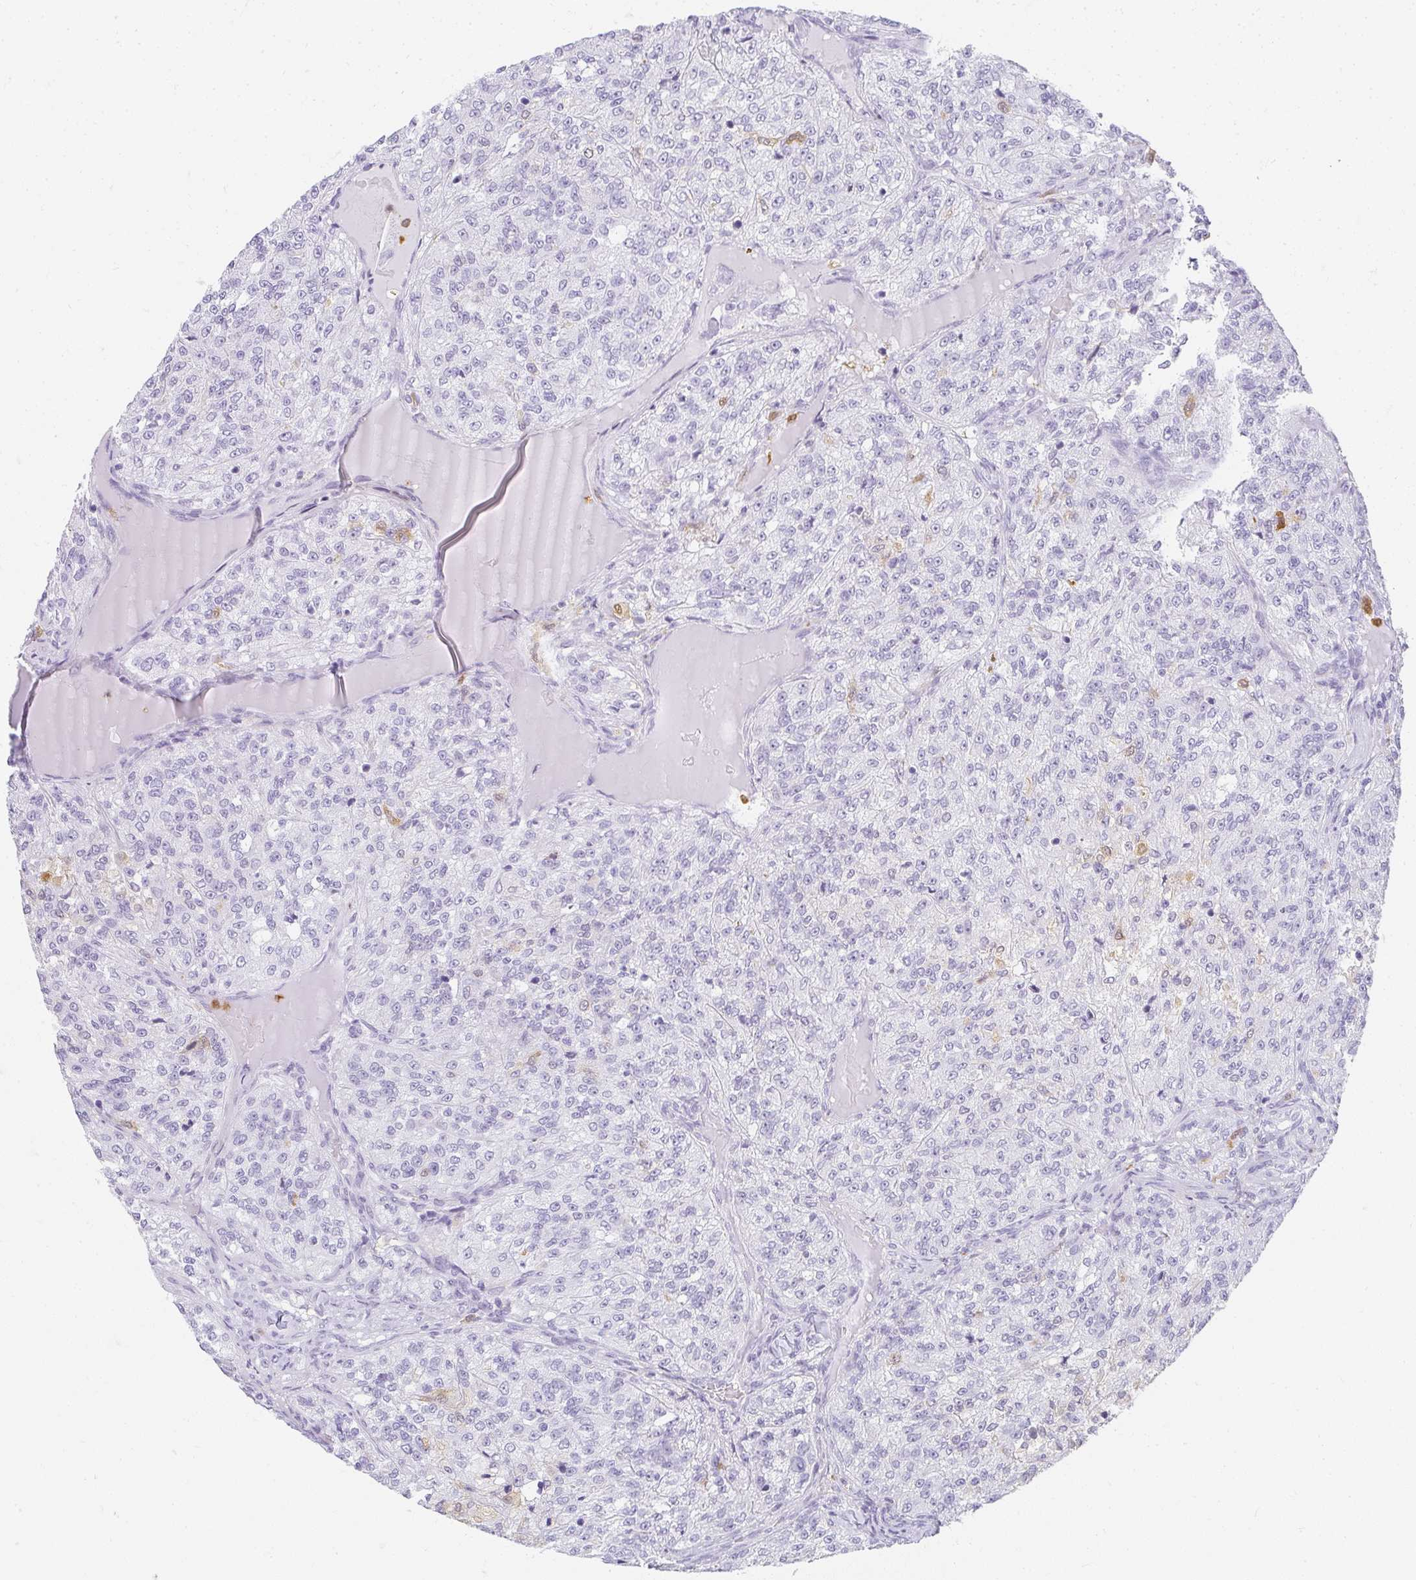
{"staining": {"intensity": "negative", "quantity": "none", "location": "none"}, "tissue": "renal cancer", "cell_type": "Tumor cells", "image_type": "cancer", "snomed": [{"axis": "morphology", "description": "Adenocarcinoma, NOS"}, {"axis": "topography", "description": "Kidney"}], "caption": "DAB (3,3'-diaminobenzidine) immunohistochemical staining of human renal cancer demonstrates no significant staining in tumor cells.", "gene": "HK3", "patient": {"sex": "female", "age": 63}}